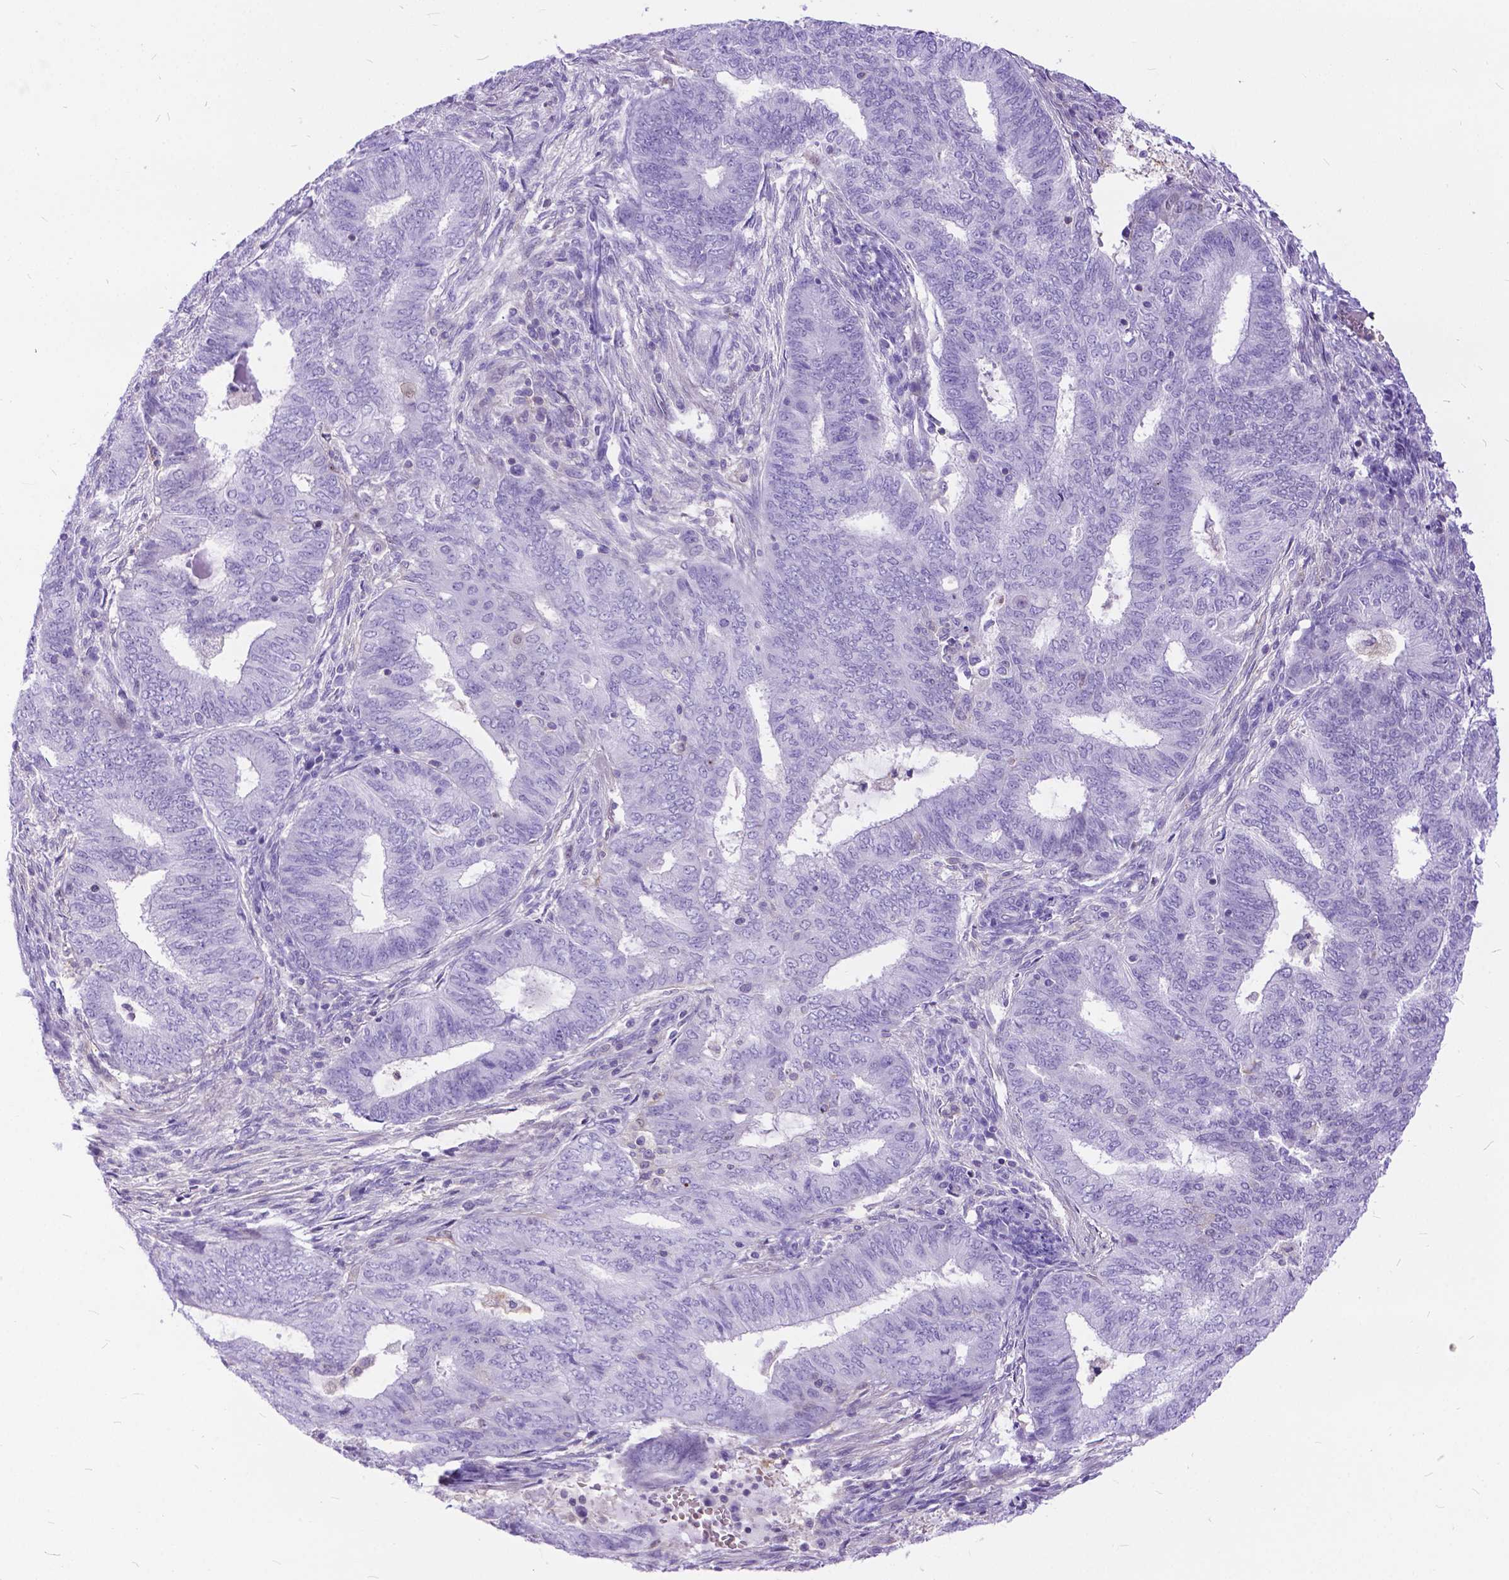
{"staining": {"intensity": "negative", "quantity": "none", "location": "none"}, "tissue": "endometrial cancer", "cell_type": "Tumor cells", "image_type": "cancer", "snomed": [{"axis": "morphology", "description": "Adenocarcinoma, NOS"}, {"axis": "topography", "description": "Endometrium"}], "caption": "The histopathology image reveals no significant staining in tumor cells of endometrial adenocarcinoma. (DAB (3,3'-diaminobenzidine) immunohistochemistry (IHC), high magnification).", "gene": "TMEM169", "patient": {"sex": "female", "age": 62}}